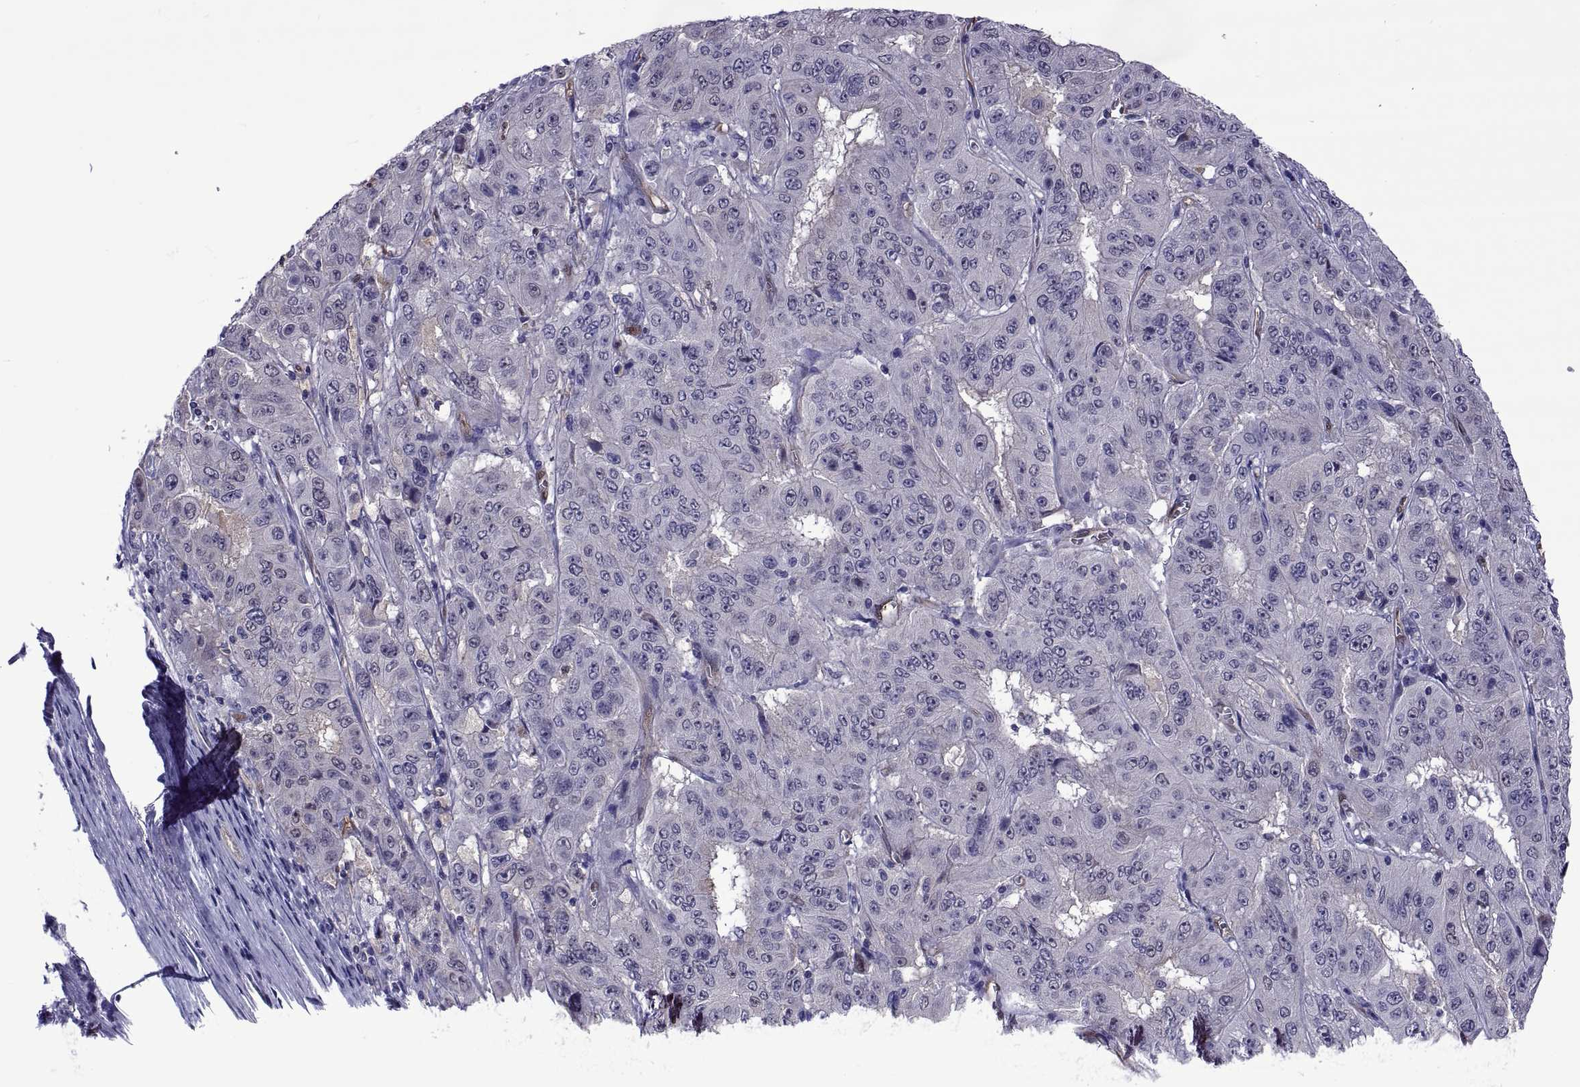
{"staining": {"intensity": "negative", "quantity": "none", "location": "none"}, "tissue": "pancreatic cancer", "cell_type": "Tumor cells", "image_type": "cancer", "snomed": [{"axis": "morphology", "description": "Adenocarcinoma, NOS"}, {"axis": "topography", "description": "Pancreas"}], "caption": "Immunohistochemistry (IHC) of human pancreatic cancer shows no staining in tumor cells.", "gene": "LCN9", "patient": {"sex": "male", "age": 63}}